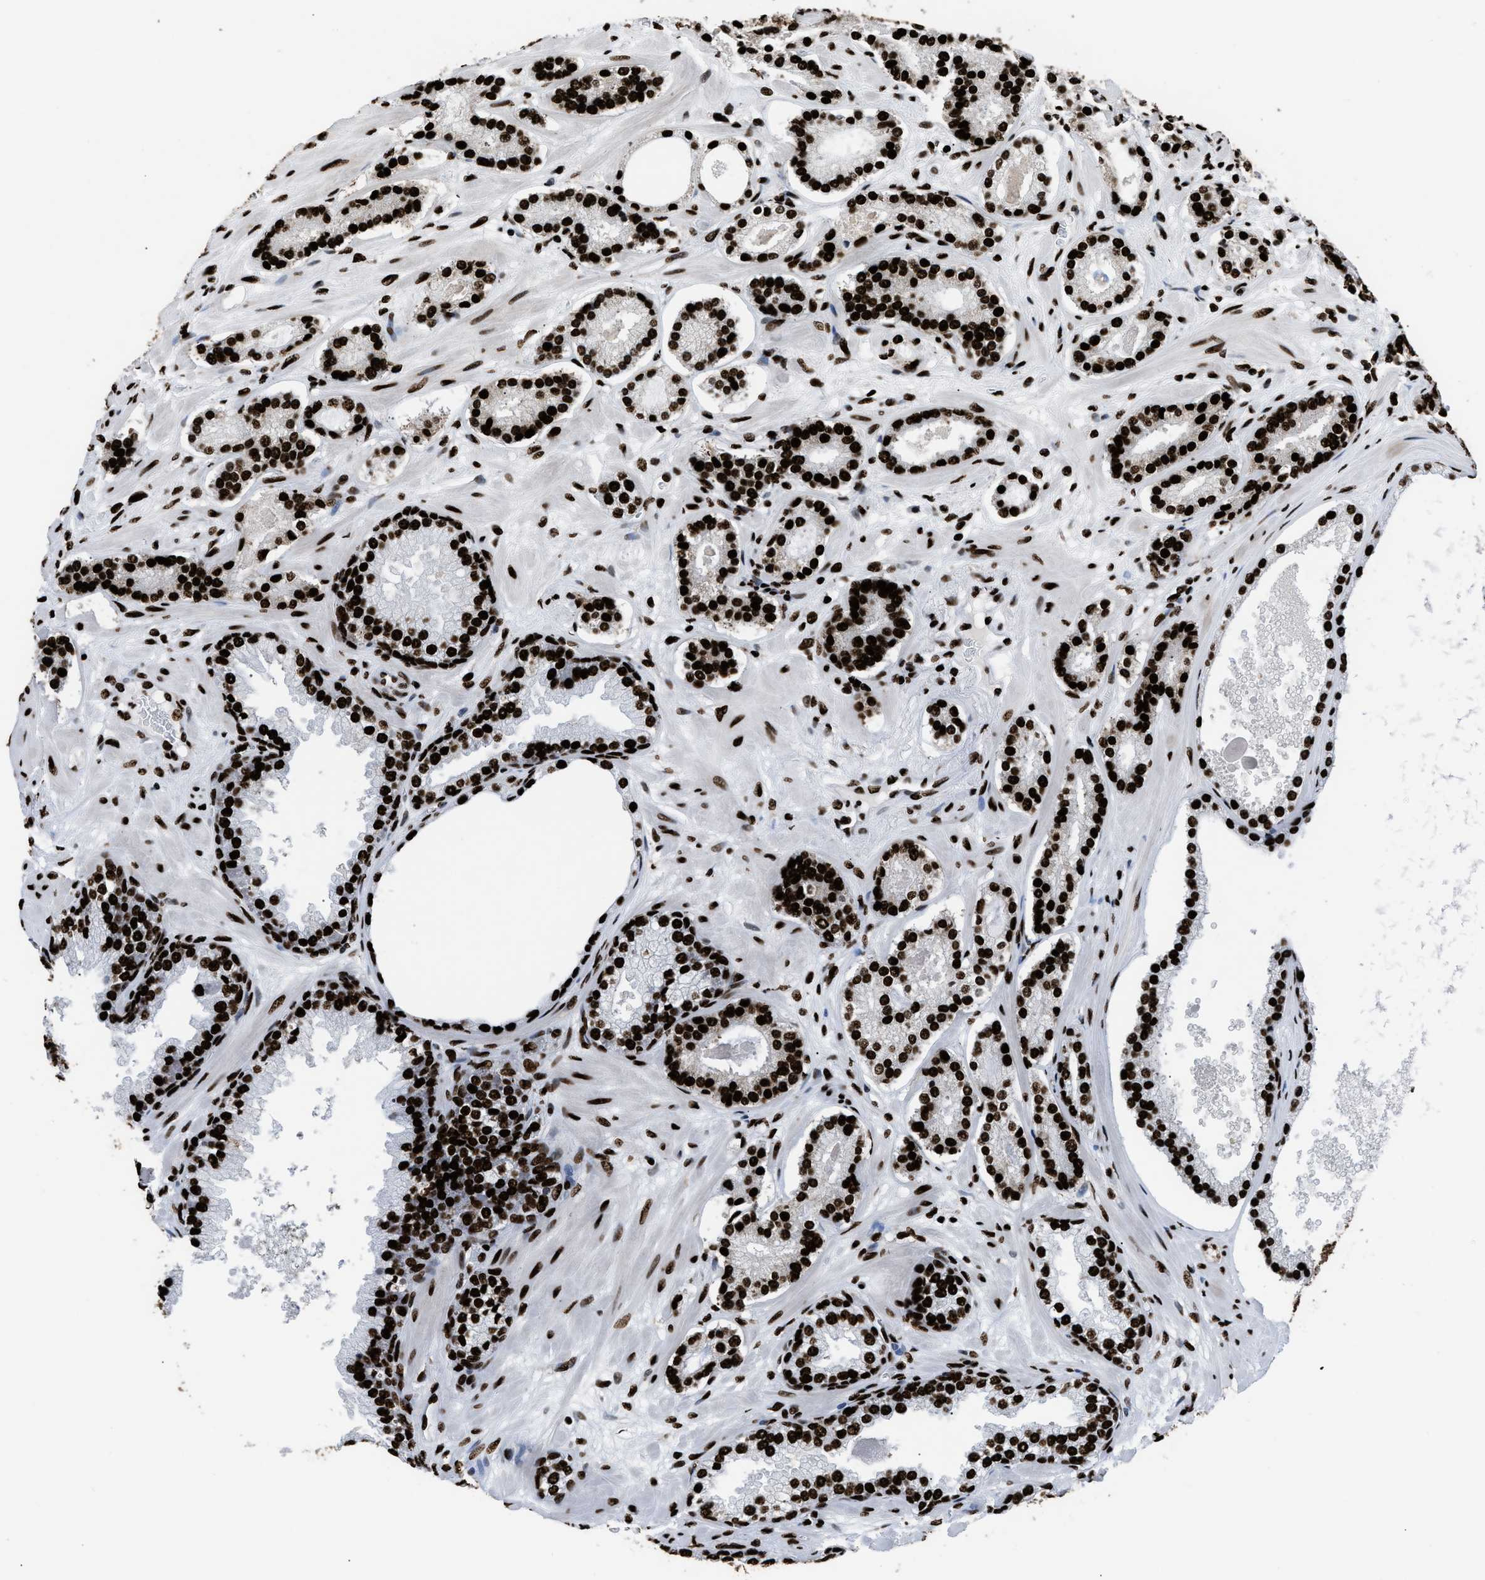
{"staining": {"intensity": "strong", "quantity": ">75%", "location": "nuclear"}, "tissue": "prostate cancer", "cell_type": "Tumor cells", "image_type": "cancer", "snomed": [{"axis": "morphology", "description": "Adenocarcinoma, Low grade"}, {"axis": "topography", "description": "Prostate"}], "caption": "DAB (3,3'-diaminobenzidine) immunohistochemical staining of human prostate cancer (adenocarcinoma (low-grade)) shows strong nuclear protein positivity in about >75% of tumor cells.", "gene": "HNRNPM", "patient": {"sex": "male", "age": 63}}